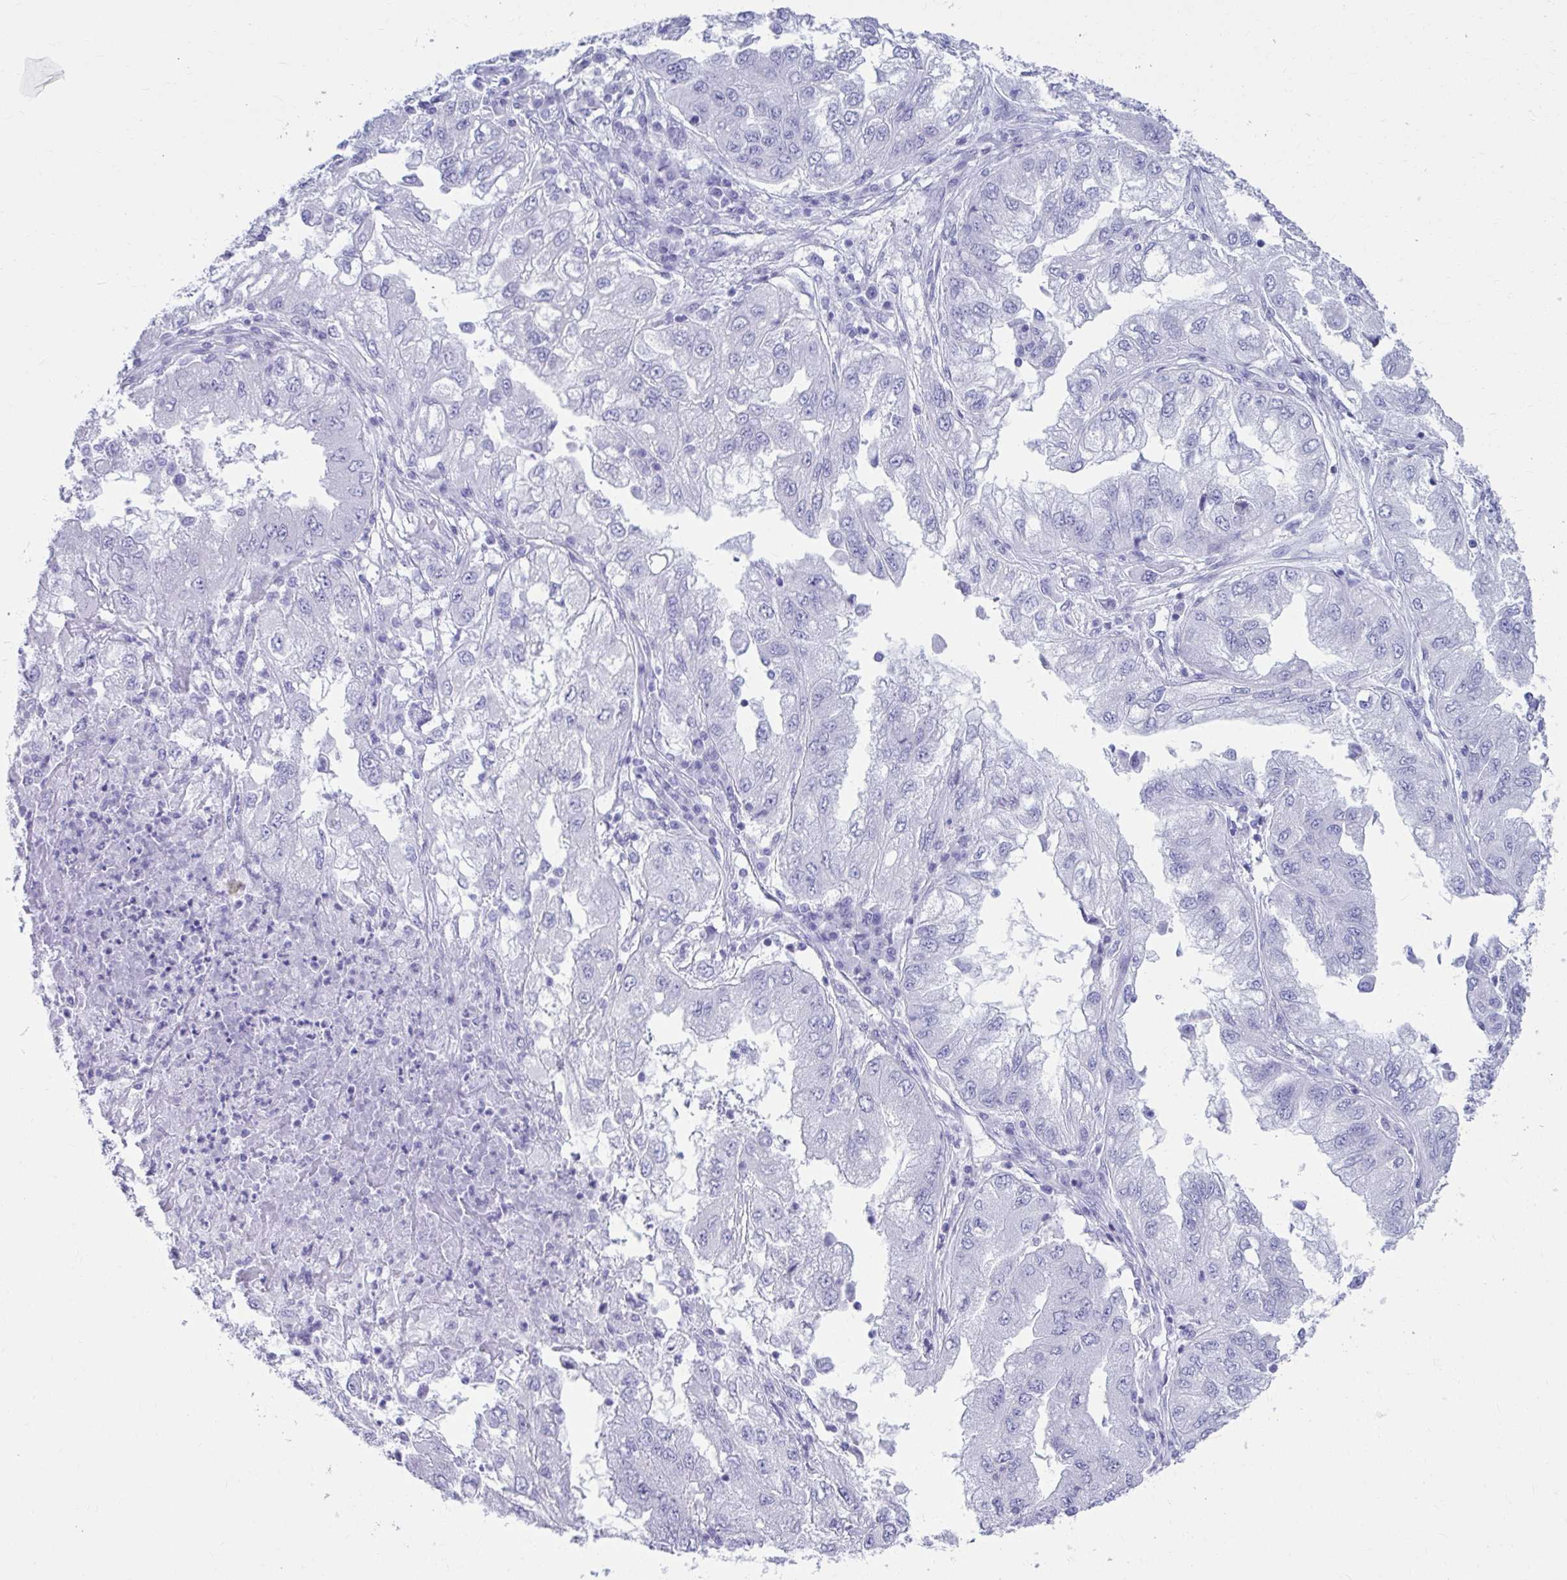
{"staining": {"intensity": "negative", "quantity": "none", "location": "none"}, "tissue": "lung cancer", "cell_type": "Tumor cells", "image_type": "cancer", "snomed": [{"axis": "morphology", "description": "Adenocarcinoma, NOS"}, {"axis": "morphology", "description": "Adenocarcinoma primary or metastatic"}, {"axis": "topography", "description": "Lung"}], "caption": "Human adenocarcinoma (lung) stained for a protein using IHC displays no expression in tumor cells.", "gene": "ATP4B", "patient": {"sex": "male", "age": 74}}